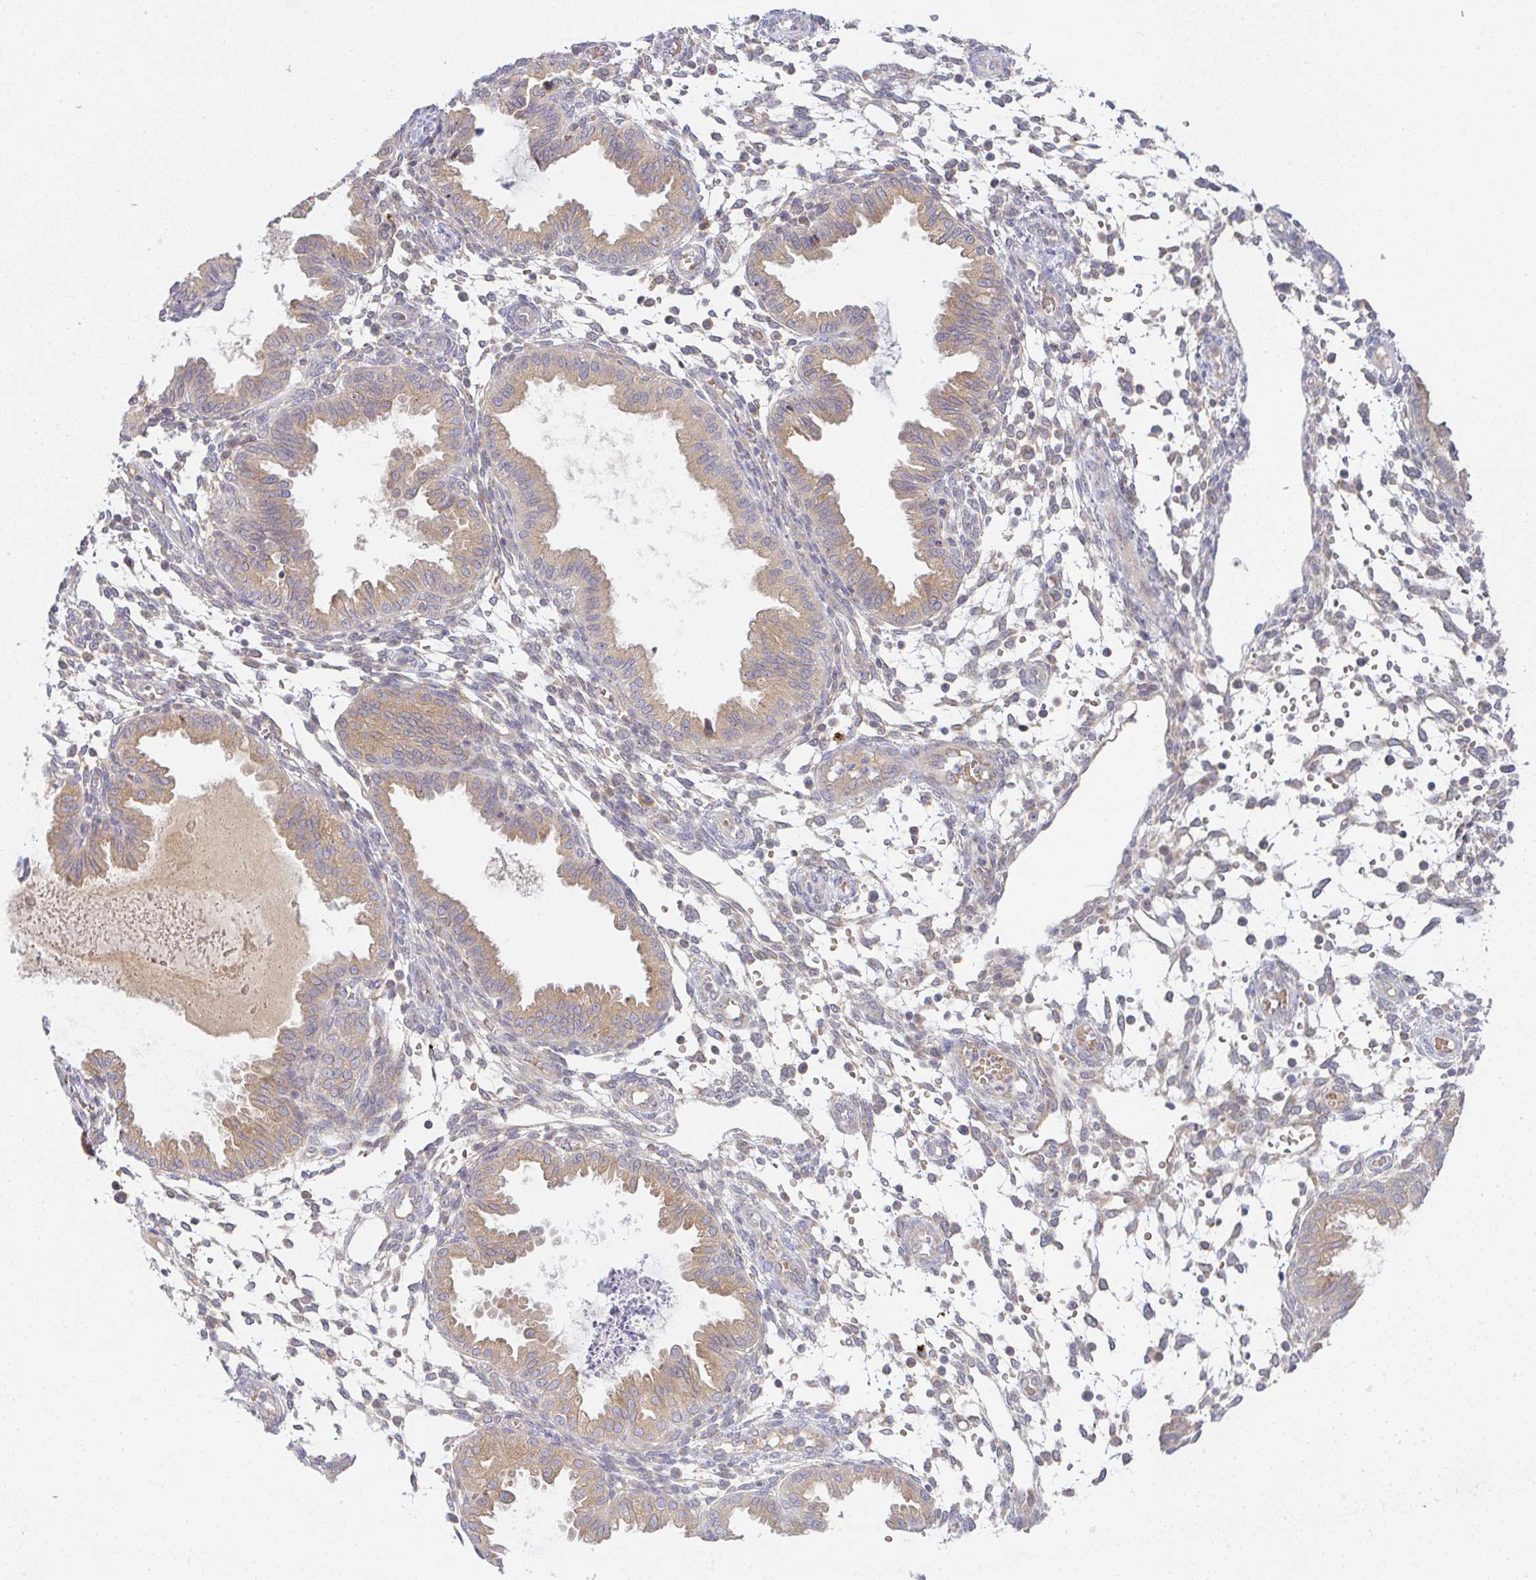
{"staining": {"intensity": "moderate", "quantity": "<25%", "location": "cytoplasmic/membranous"}, "tissue": "endometrium", "cell_type": "Cells in endometrial stroma", "image_type": "normal", "snomed": [{"axis": "morphology", "description": "Normal tissue, NOS"}, {"axis": "topography", "description": "Endometrium"}], "caption": "Cells in endometrial stroma reveal moderate cytoplasmic/membranous expression in about <25% of cells in benign endometrium.", "gene": "DERL2", "patient": {"sex": "female", "age": 33}}